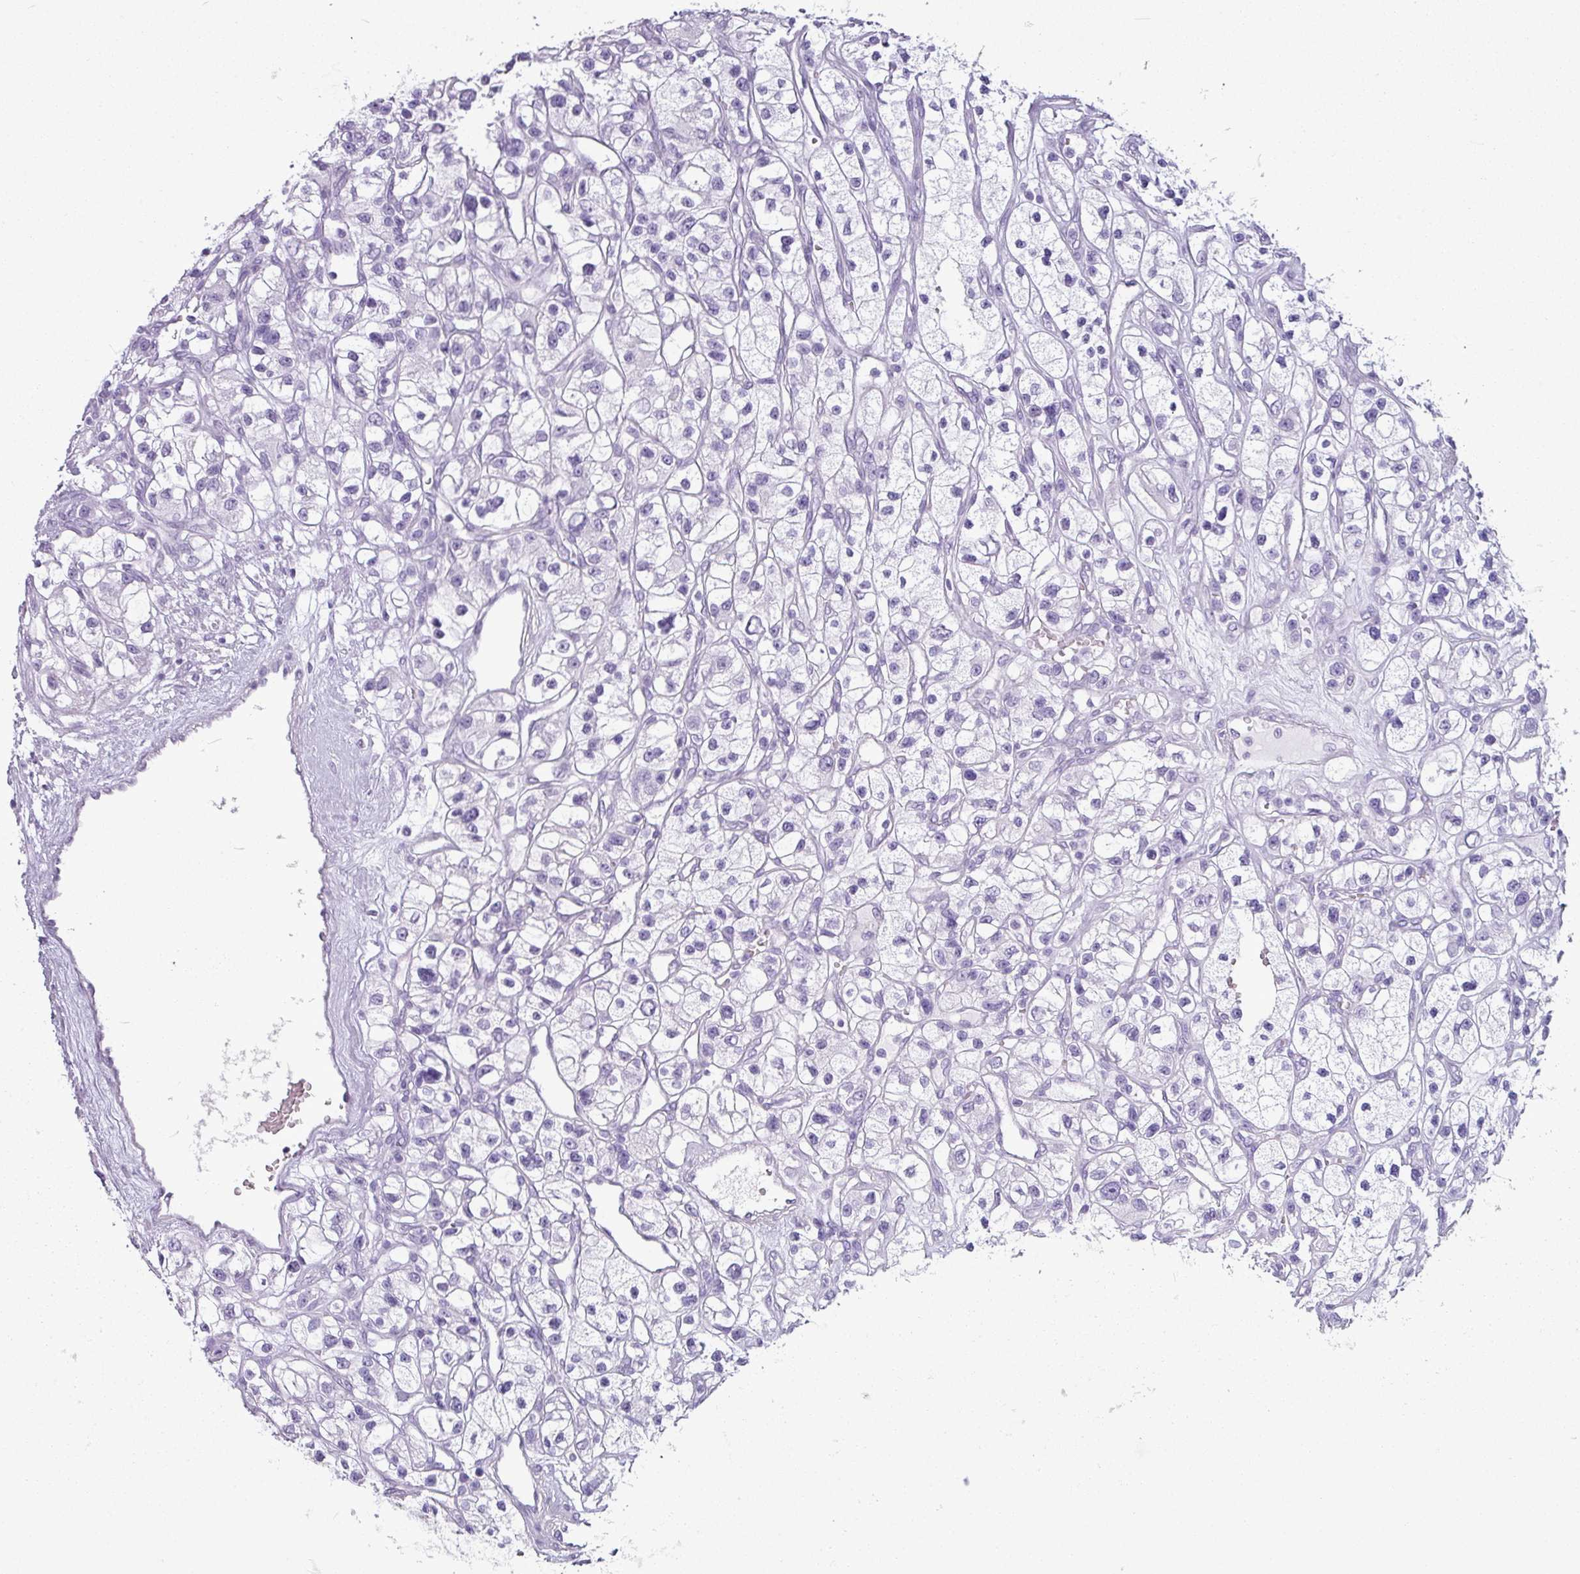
{"staining": {"intensity": "negative", "quantity": "none", "location": "none"}, "tissue": "renal cancer", "cell_type": "Tumor cells", "image_type": "cancer", "snomed": [{"axis": "morphology", "description": "Adenocarcinoma, NOS"}, {"axis": "topography", "description": "Kidney"}], "caption": "DAB (3,3'-diaminobenzidine) immunohistochemical staining of human adenocarcinoma (renal) reveals no significant expression in tumor cells.", "gene": "AMY1B", "patient": {"sex": "female", "age": 57}}